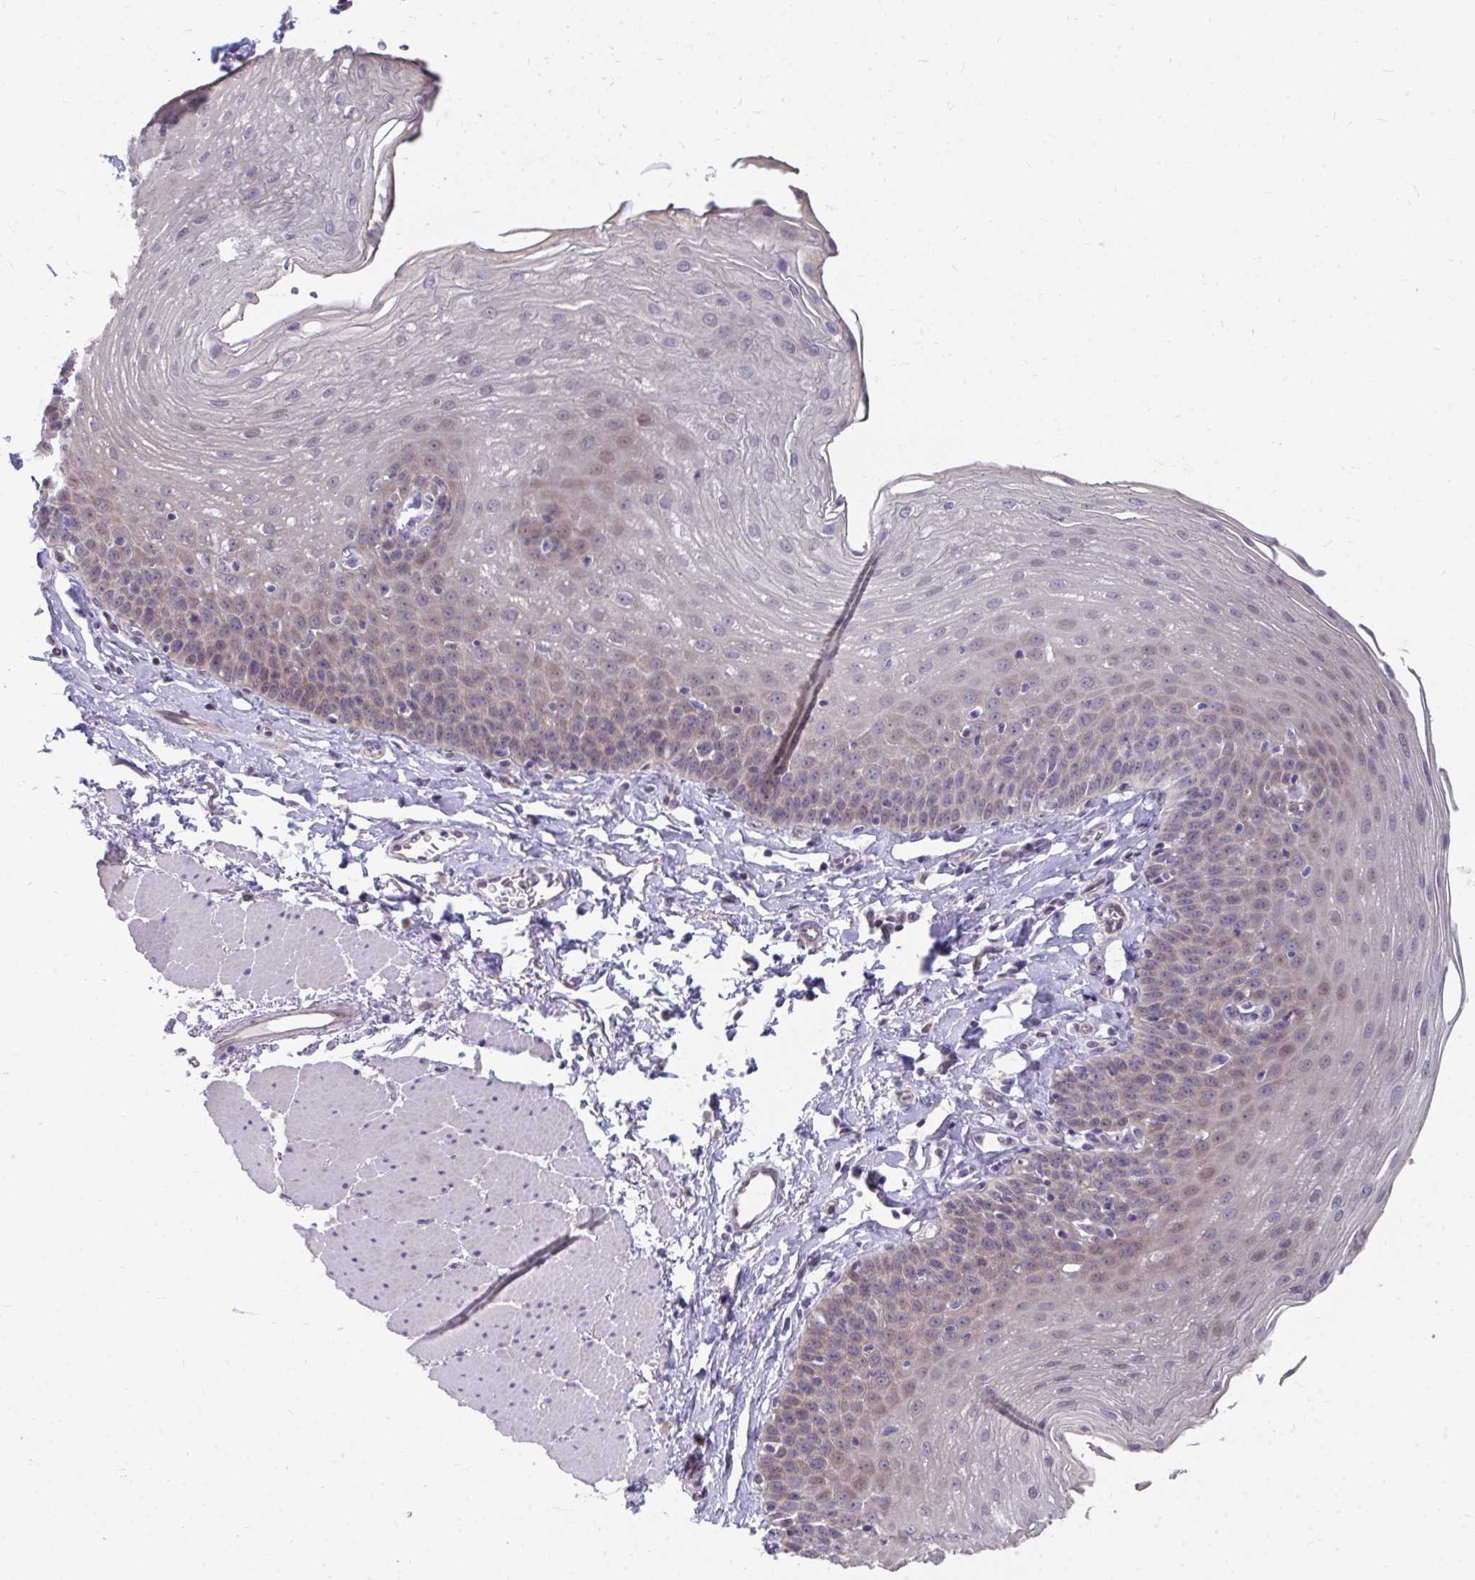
{"staining": {"intensity": "weak", "quantity": "<25%", "location": "nuclear"}, "tissue": "esophagus", "cell_type": "Squamous epithelial cells", "image_type": "normal", "snomed": [{"axis": "morphology", "description": "Normal tissue, NOS"}, {"axis": "topography", "description": "Esophagus"}], "caption": "The image exhibits no staining of squamous epithelial cells in benign esophagus.", "gene": "MROH8", "patient": {"sex": "female", "age": 81}}